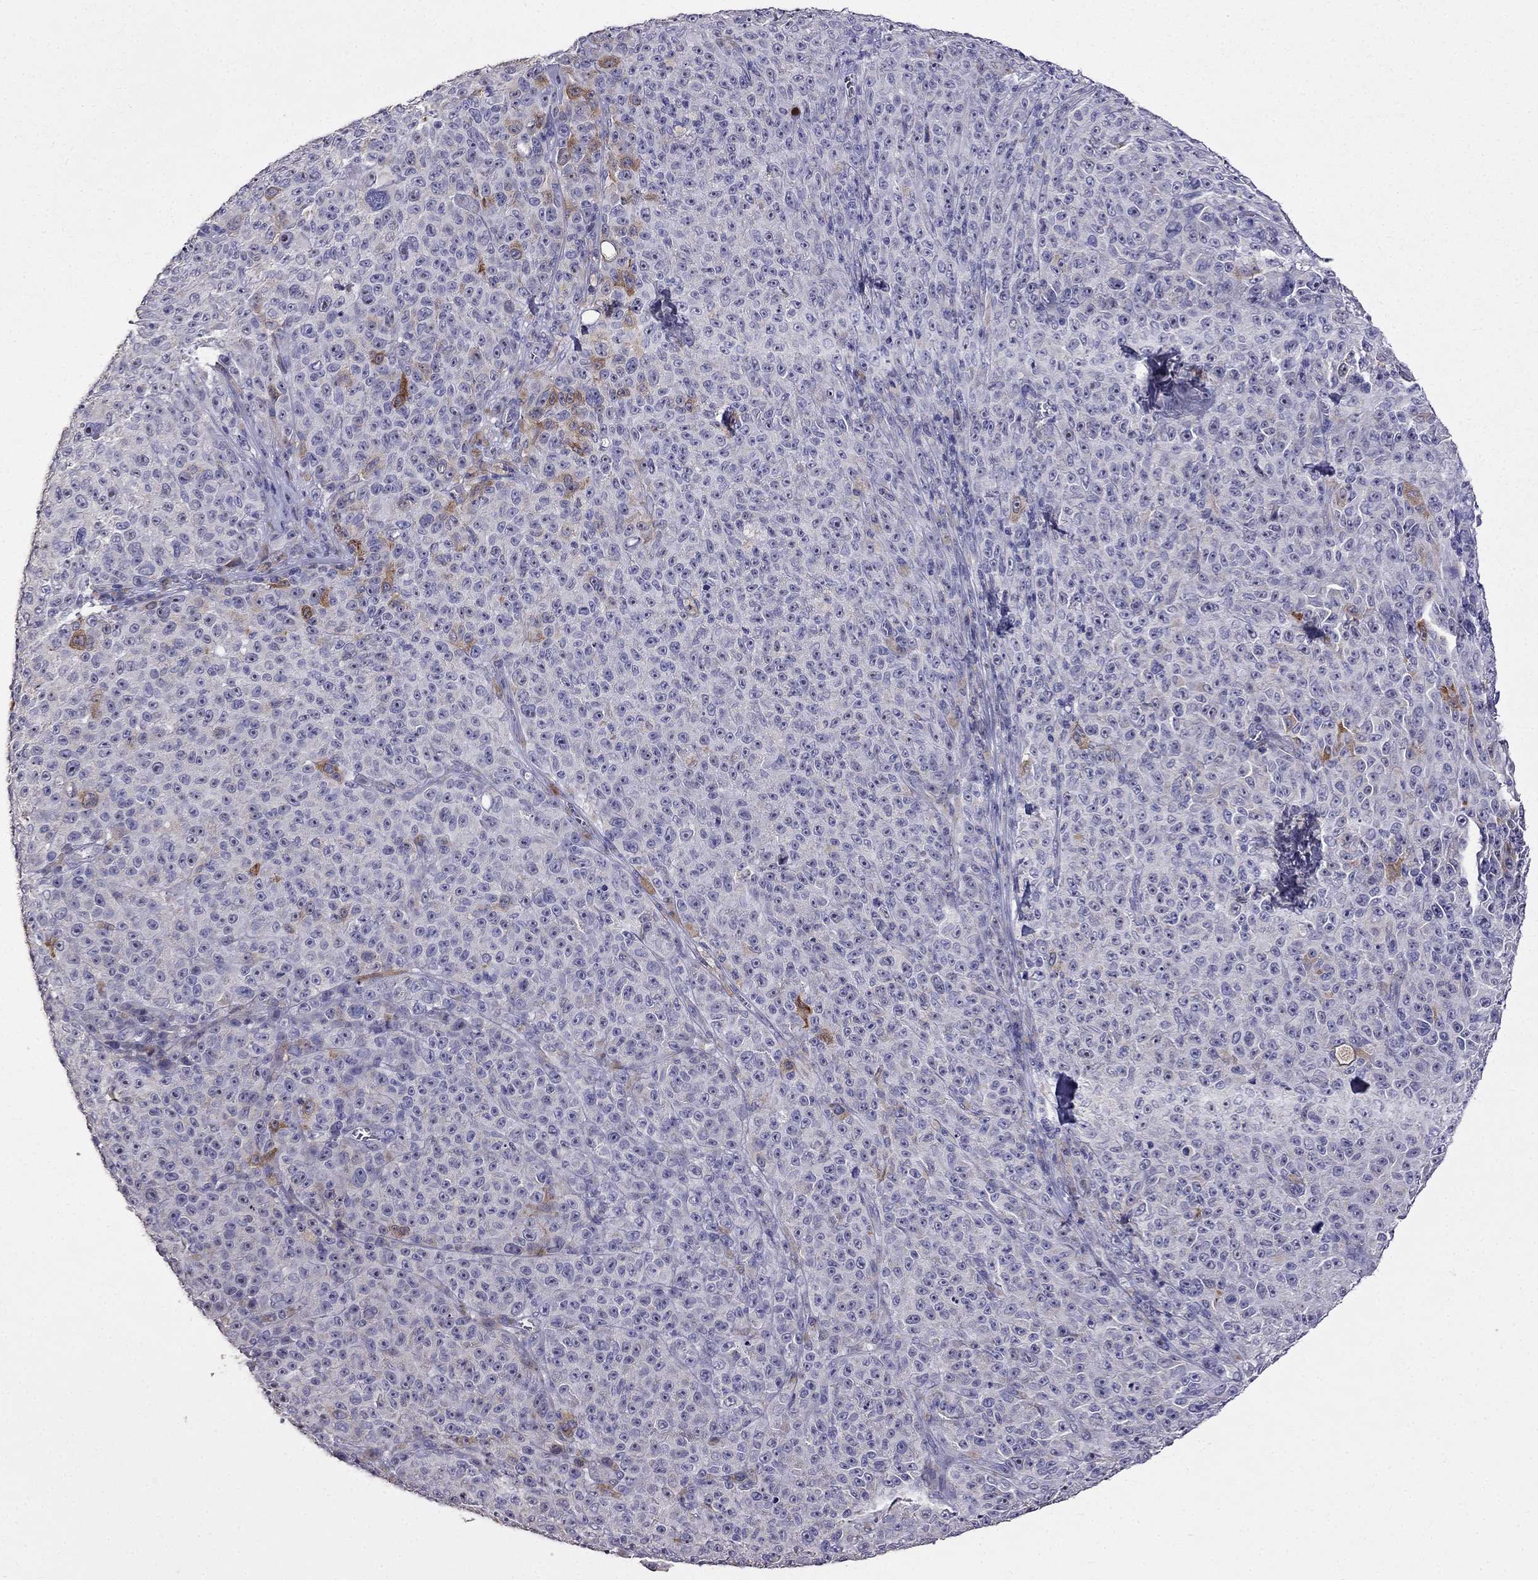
{"staining": {"intensity": "weak", "quantity": "<25%", "location": "cytoplasmic/membranous"}, "tissue": "melanoma", "cell_type": "Tumor cells", "image_type": "cancer", "snomed": [{"axis": "morphology", "description": "Malignant melanoma, NOS"}, {"axis": "topography", "description": "Skin"}], "caption": "This is an immunohistochemistry (IHC) photomicrograph of melanoma. There is no positivity in tumor cells.", "gene": "AK5", "patient": {"sex": "female", "age": 82}}